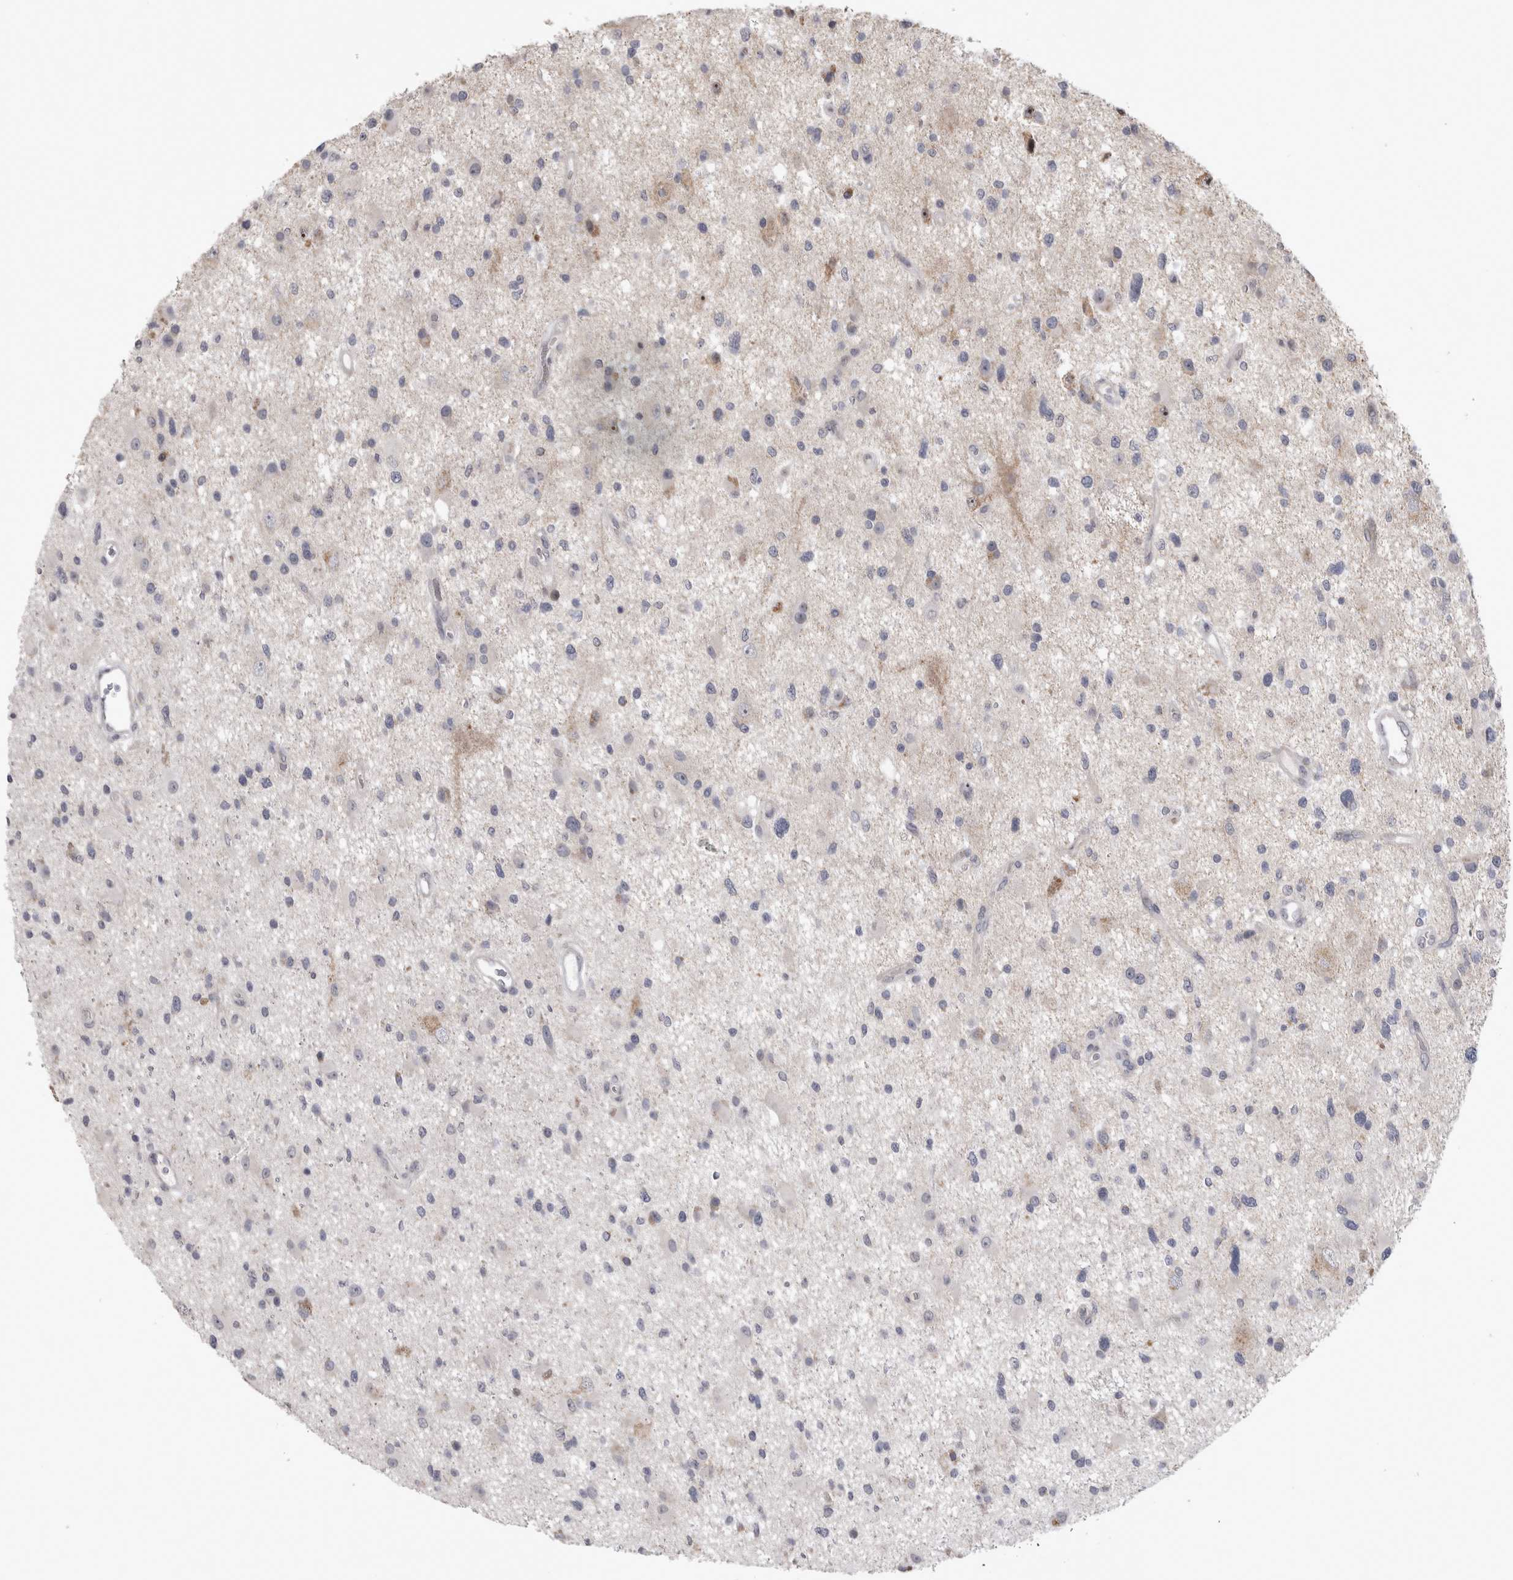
{"staining": {"intensity": "negative", "quantity": "none", "location": "none"}, "tissue": "glioma", "cell_type": "Tumor cells", "image_type": "cancer", "snomed": [{"axis": "morphology", "description": "Glioma, malignant, High grade"}, {"axis": "topography", "description": "Brain"}], "caption": "Tumor cells are negative for brown protein staining in glioma.", "gene": "IFI44", "patient": {"sex": "male", "age": 33}}